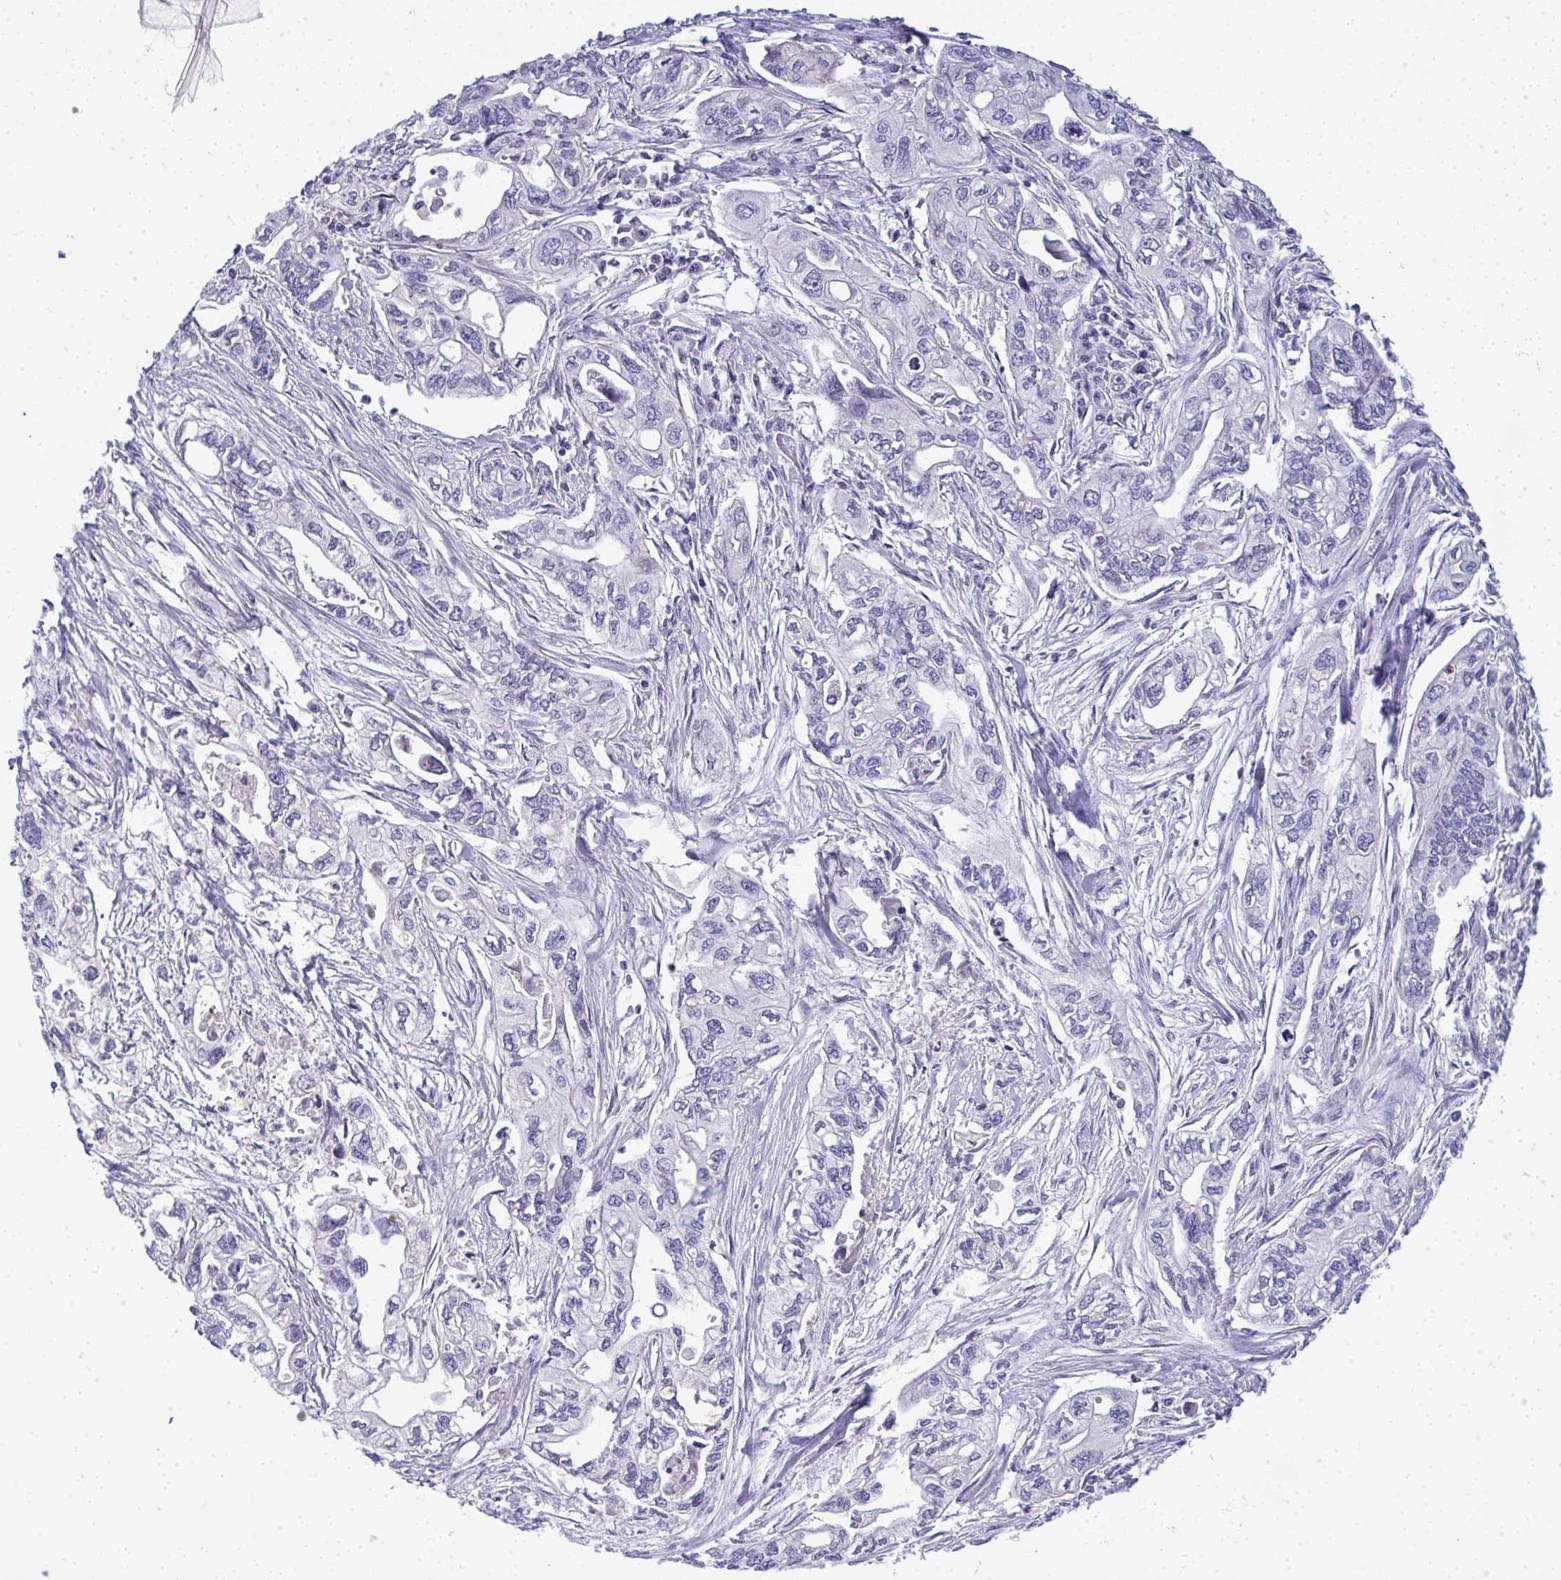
{"staining": {"intensity": "negative", "quantity": "none", "location": "none"}, "tissue": "pancreatic cancer", "cell_type": "Tumor cells", "image_type": "cancer", "snomed": [{"axis": "morphology", "description": "Adenocarcinoma, NOS"}, {"axis": "topography", "description": "Pancreas"}], "caption": "Immunohistochemical staining of pancreatic cancer exhibits no significant staining in tumor cells. (Immunohistochemistry (ihc), brightfield microscopy, high magnification).", "gene": "VPS4B", "patient": {"sex": "male", "age": 68}}